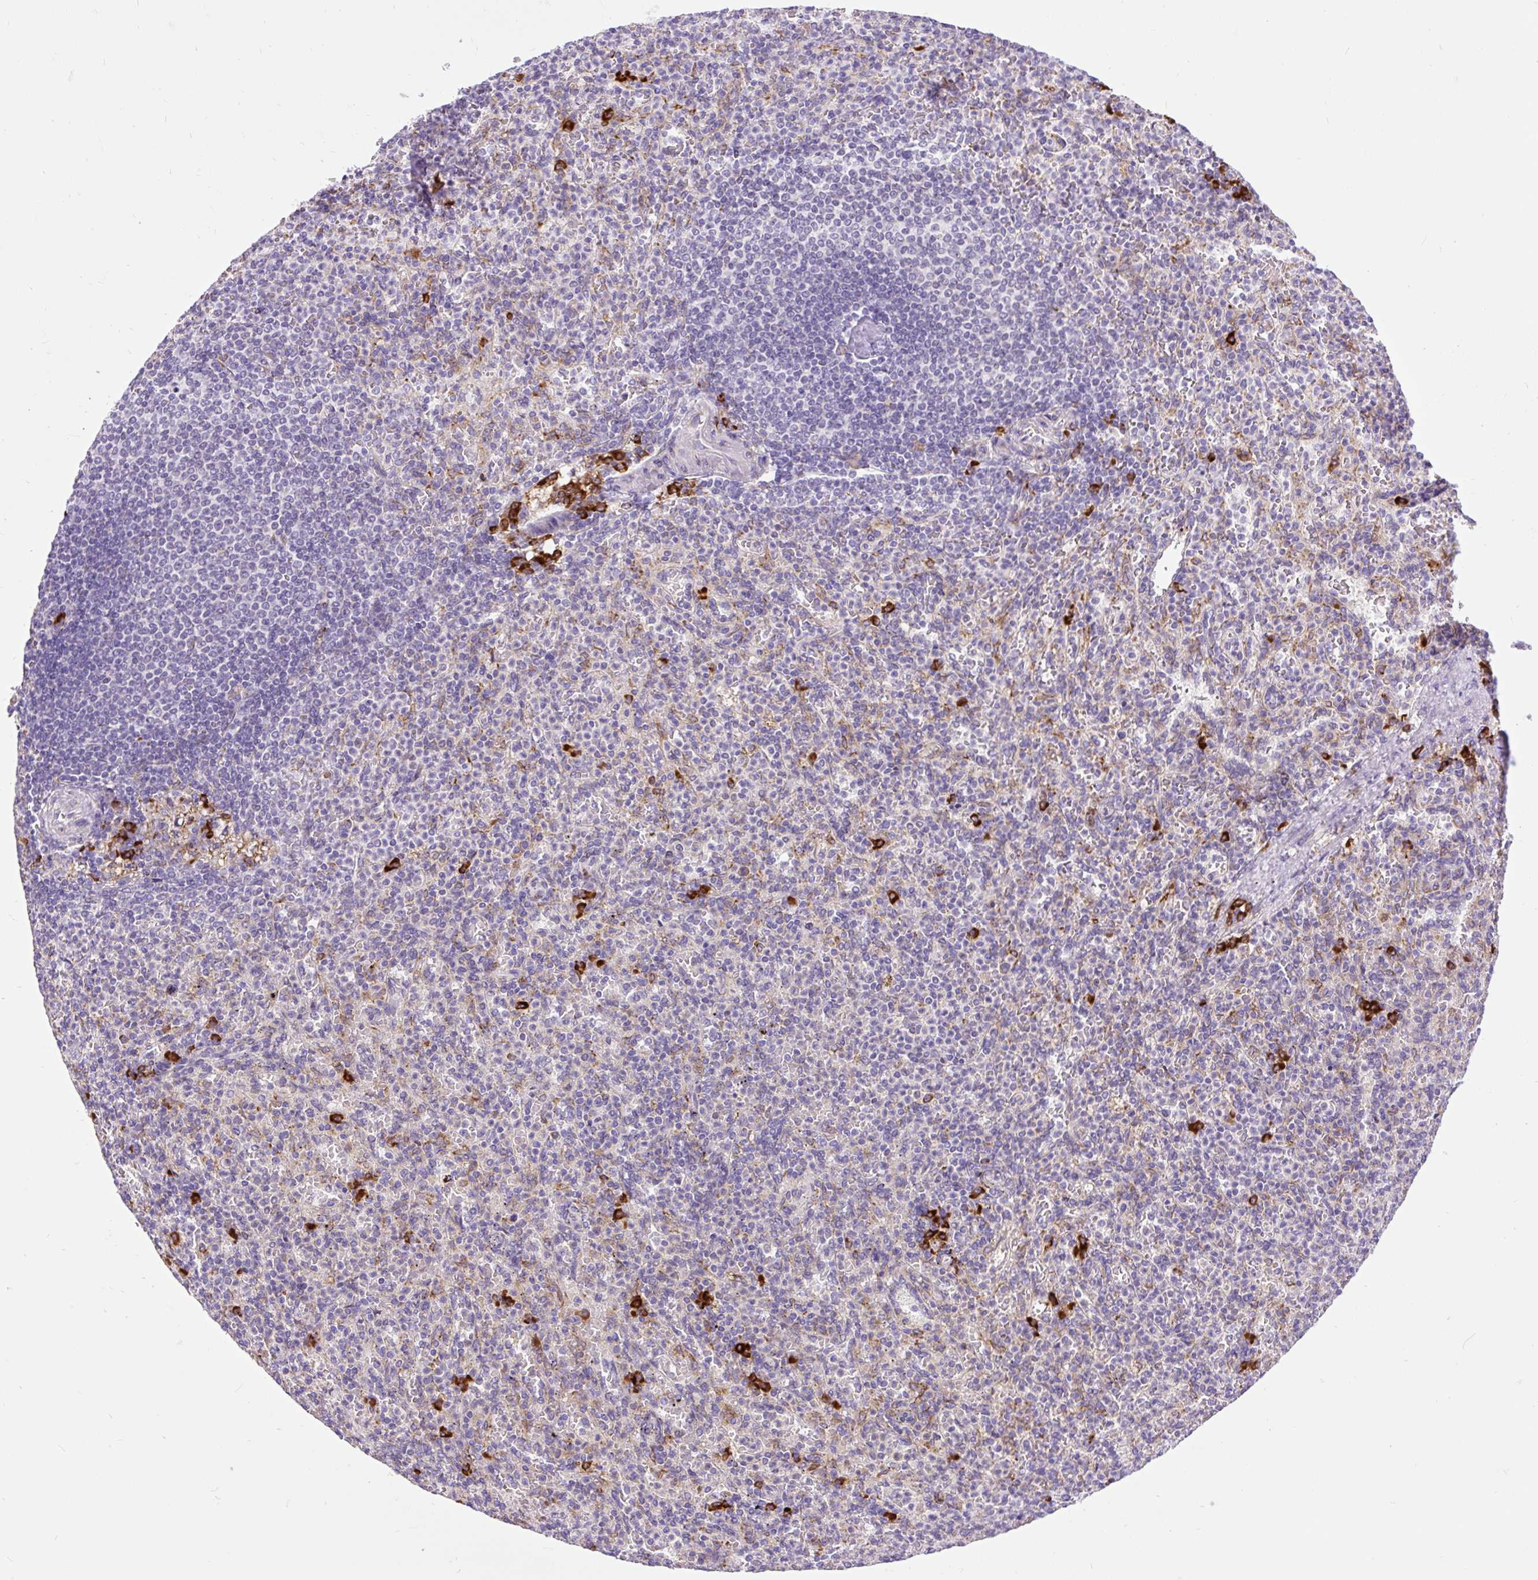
{"staining": {"intensity": "negative", "quantity": "none", "location": "none"}, "tissue": "spleen", "cell_type": "Cells in red pulp", "image_type": "normal", "snomed": [{"axis": "morphology", "description": "Normal tissue, NOS"}, {"axis": "topography", "description": "Spleen"}], "caption": "Immunohistochemistry of benign spleen demonstrates no staining in cells in red pulp.", "gene": "DDOST", "patient": {"sex": "female", "age": 74}}